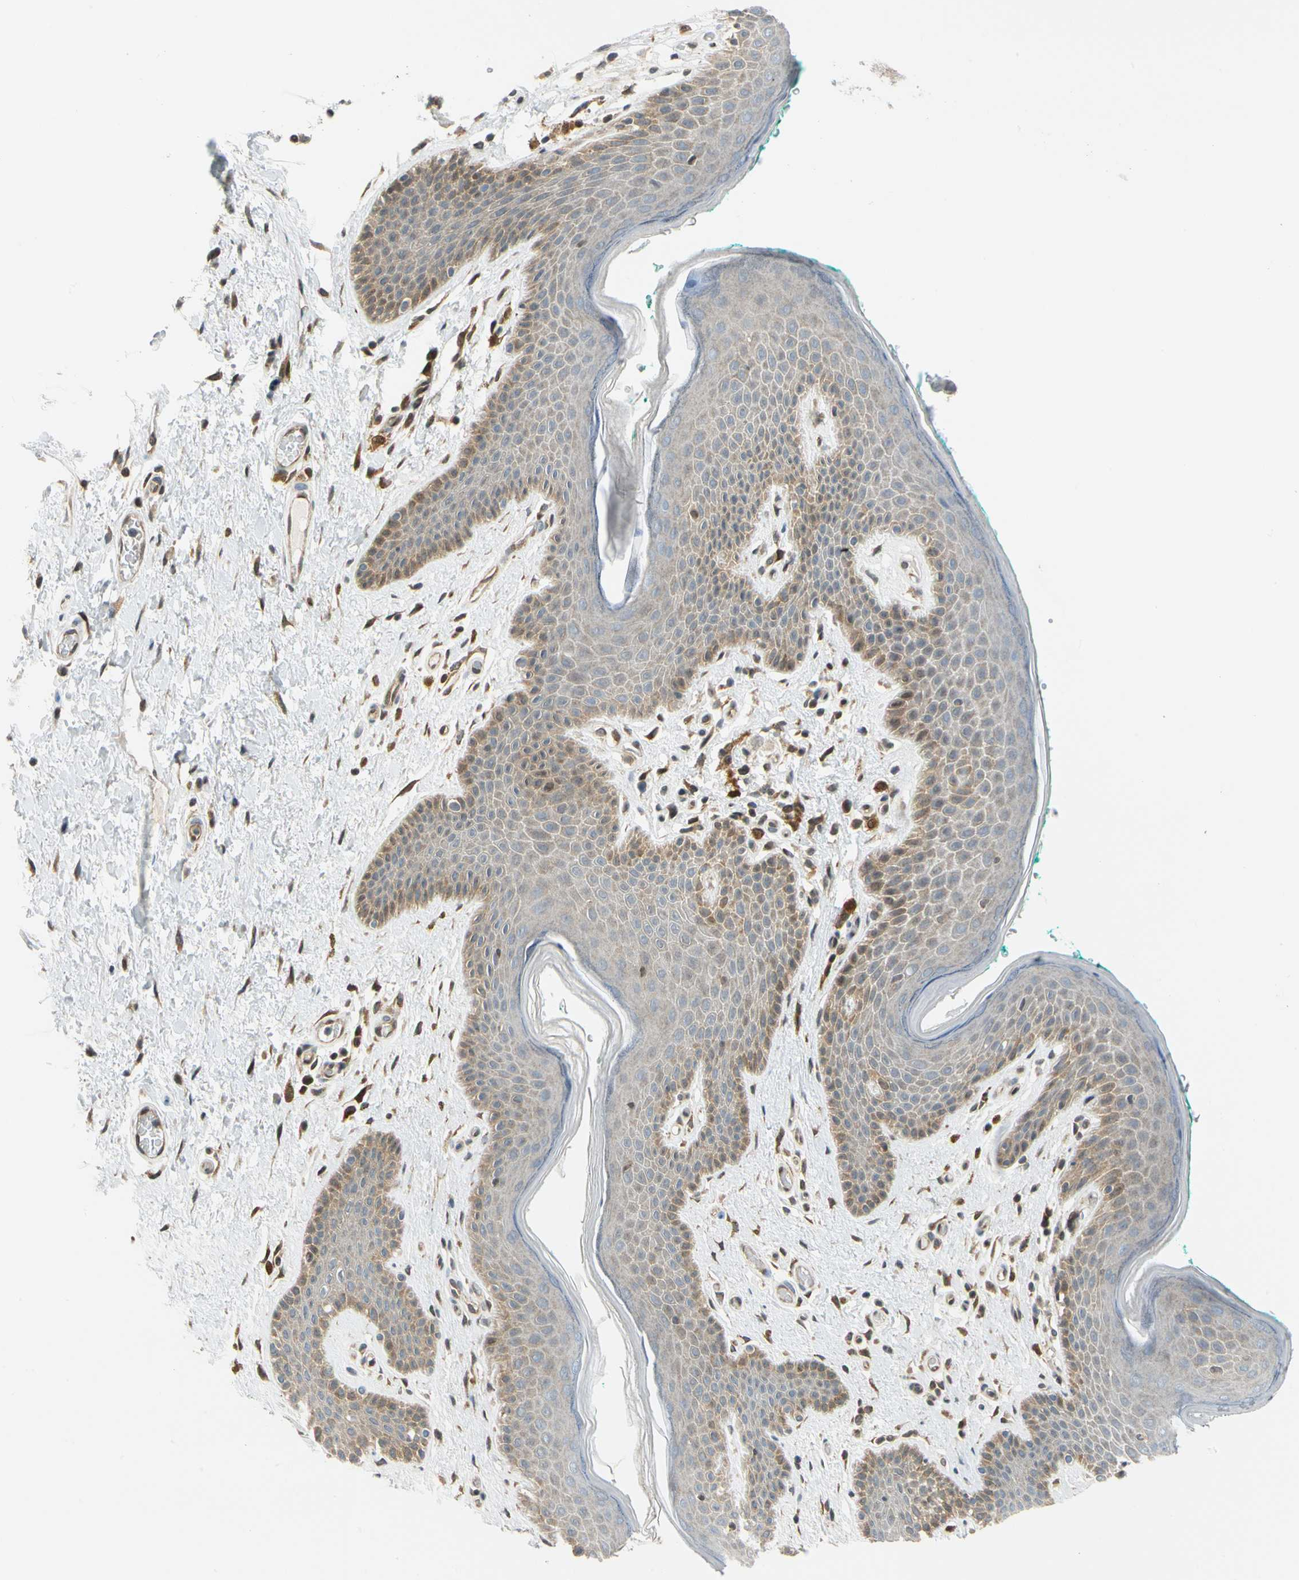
{"staining": {"intensity": "weak", "quantity": "<25%", "location": "cytoplasmic/membranous,nuclear"}, "tissue": "skin", "cell_type": "Epidermal cells", "image_type": "normal", "snomed": [{"axis": "morphology", "description": "Normal tissue, NOS"}, {"axis": "topography", "description": "Anal"}], "caption": "Photomicrograph shows no protein positivity in epidermal cells of normal skin.", "gene": "MAPK9", "patient": {"sex": "male", "age": 74}}